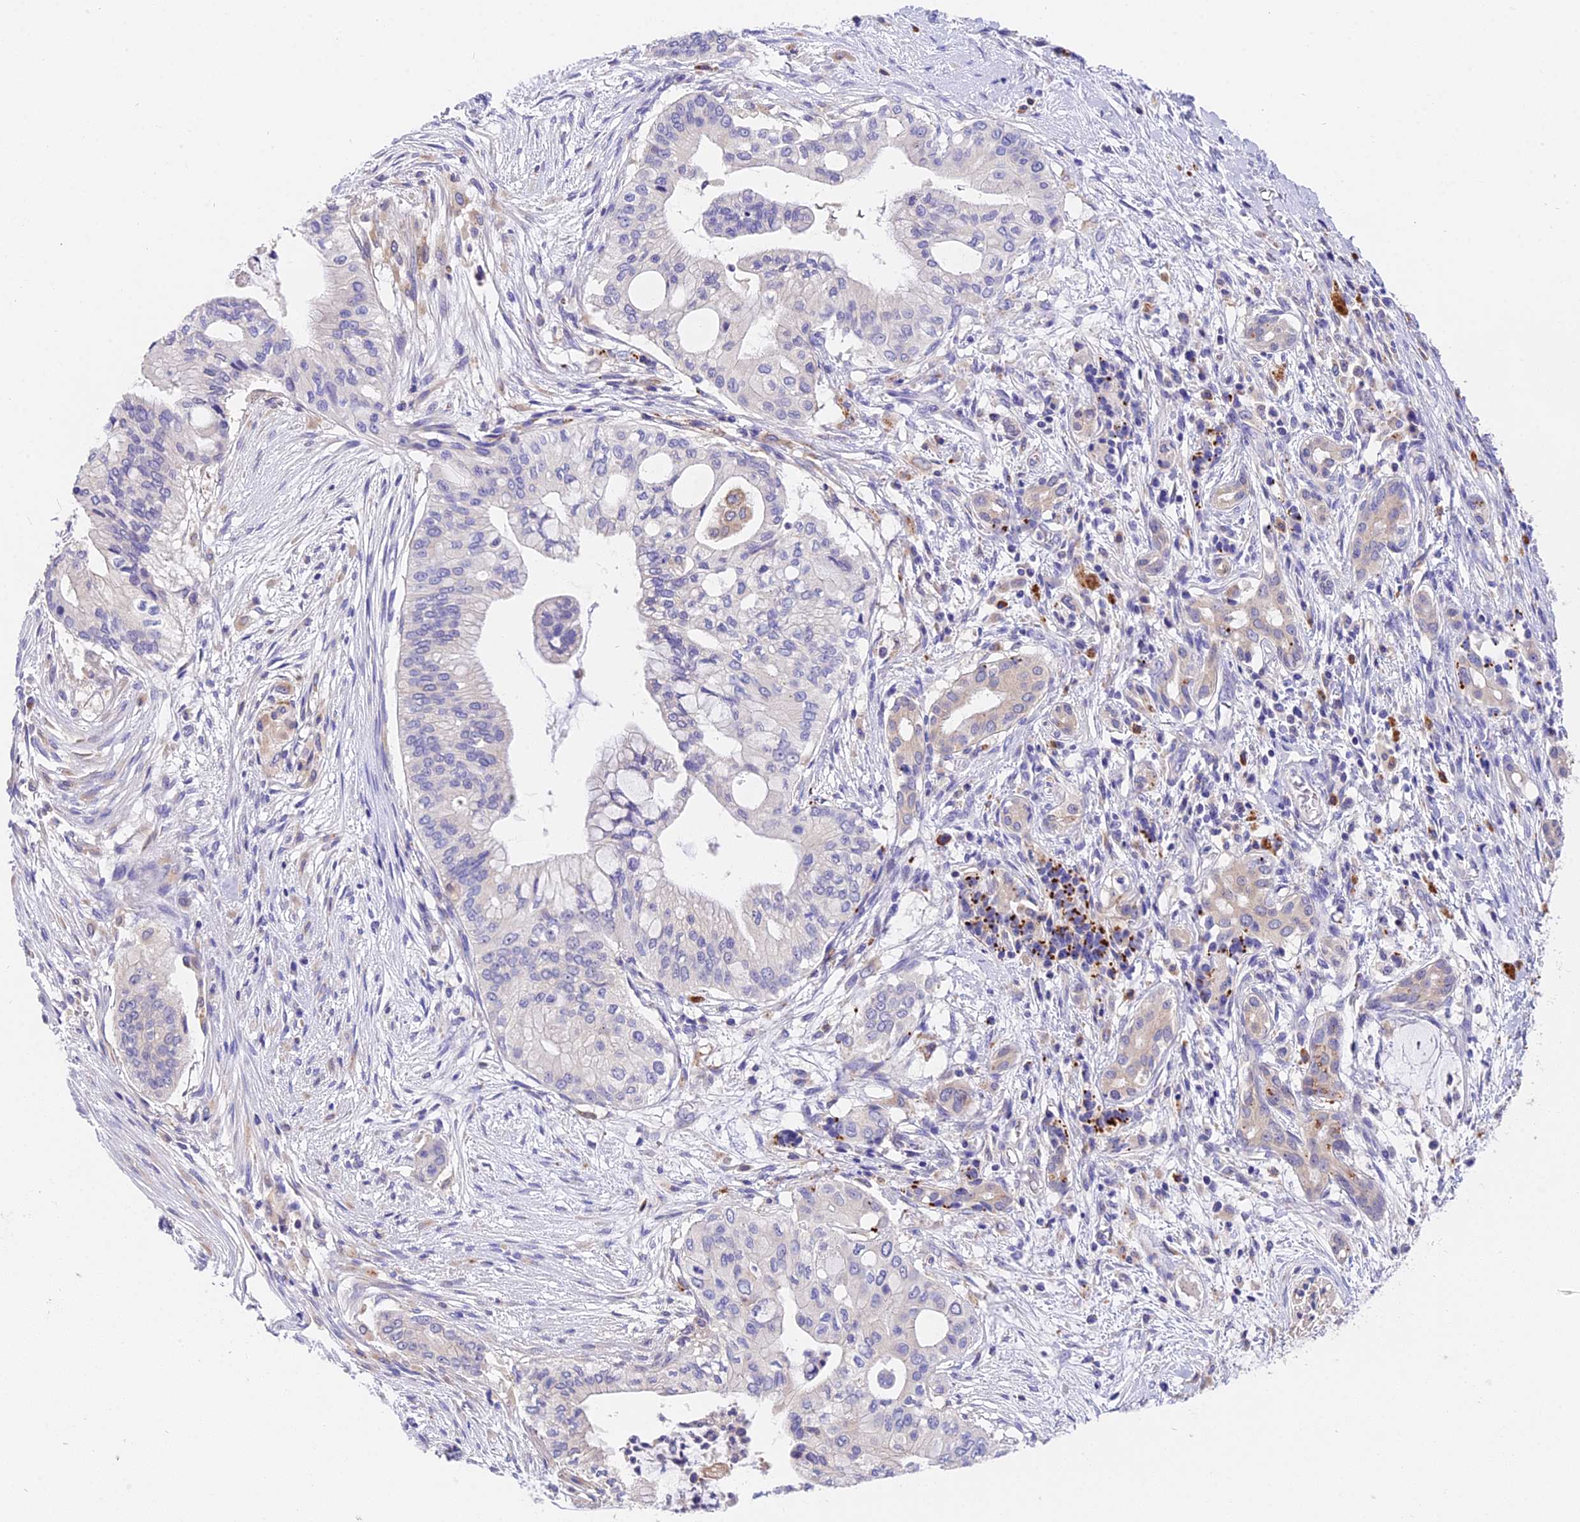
{"staining": {"intensity": "negative", "quantity": "none", "location": "none"}, "tissue": "pancreatic cancer", "cell_type": "Tumor cells", "image_type": "cancer", "snomed": [{"axis": "morphology", "description": "Adenocarcinoma, NOS"}, {"axis": "topography", "description": "Pancreas"}], "caption": "Protein analysis of pancreatic adenocarcinoma reveals no significant staining in tumor cells.", "gene": "LYPD6", "patient": {"sex": "male", "age": 46}}